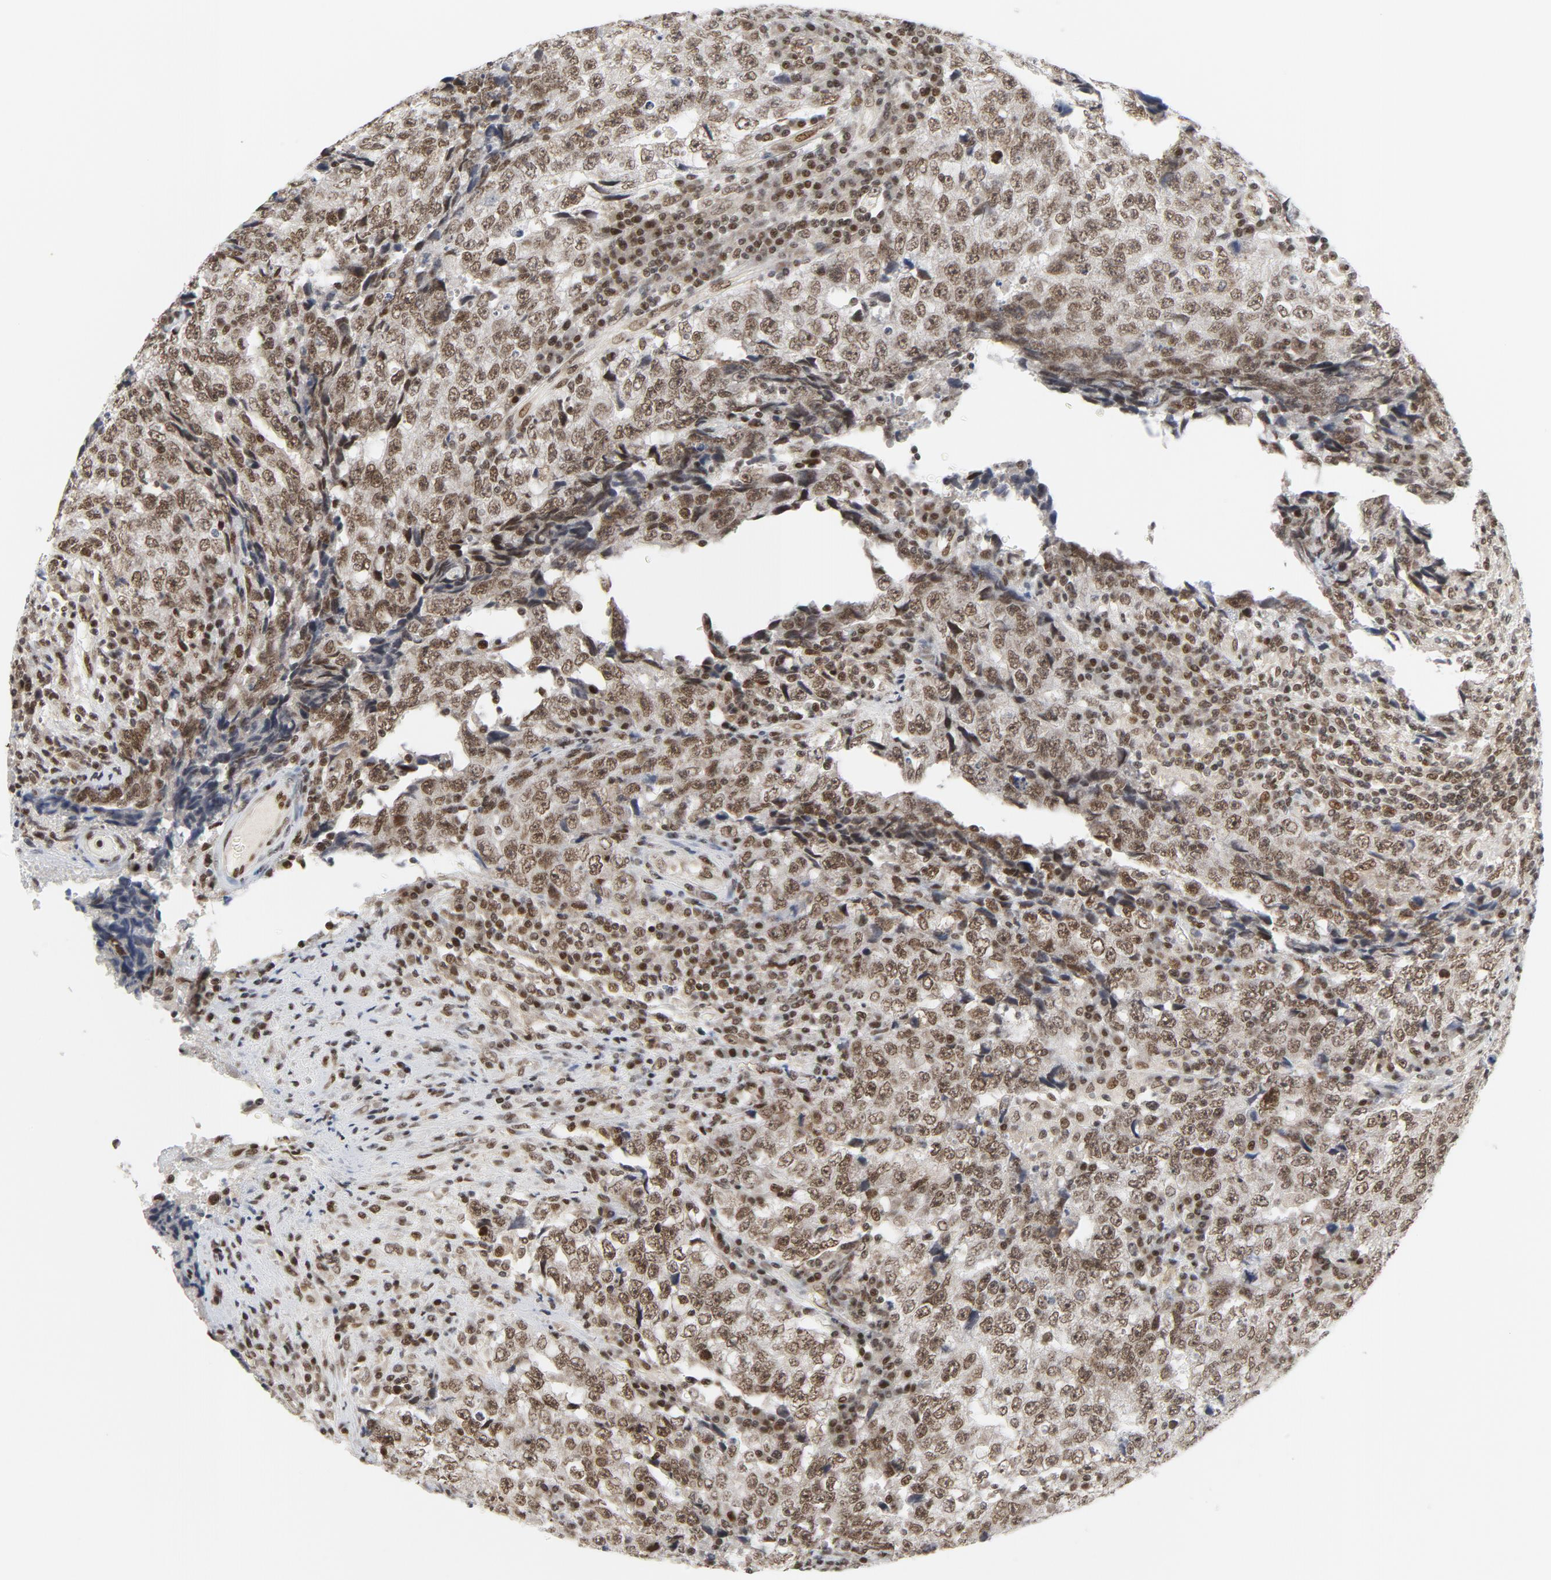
{"staining": {"intensity": "moderate", "quantity": ">75%", "location": "nuclear"}, "tissue": "testis cancer", "cell_type": "Tumor cells", "image_type": "cancer", "snomed": [{"axis": "morphology", "description": "Necrosis, NOS"}, {"axis": "morphology", "description": "Carcinoma, Embryonal, NOS"}, {"axis": "topography", "description": "Testis"}], "caption": "High-magnification brightfield microscopy of testis embryonal carcinoma stained with DAB (brown) and counterstained with hematoxylin (blue). tumor cells exhibit moderate nuclear staining is appreciated in approximately>75% of cells.", "gene": "ERCC1", "patient": {"sex": "male", "age": 19}}